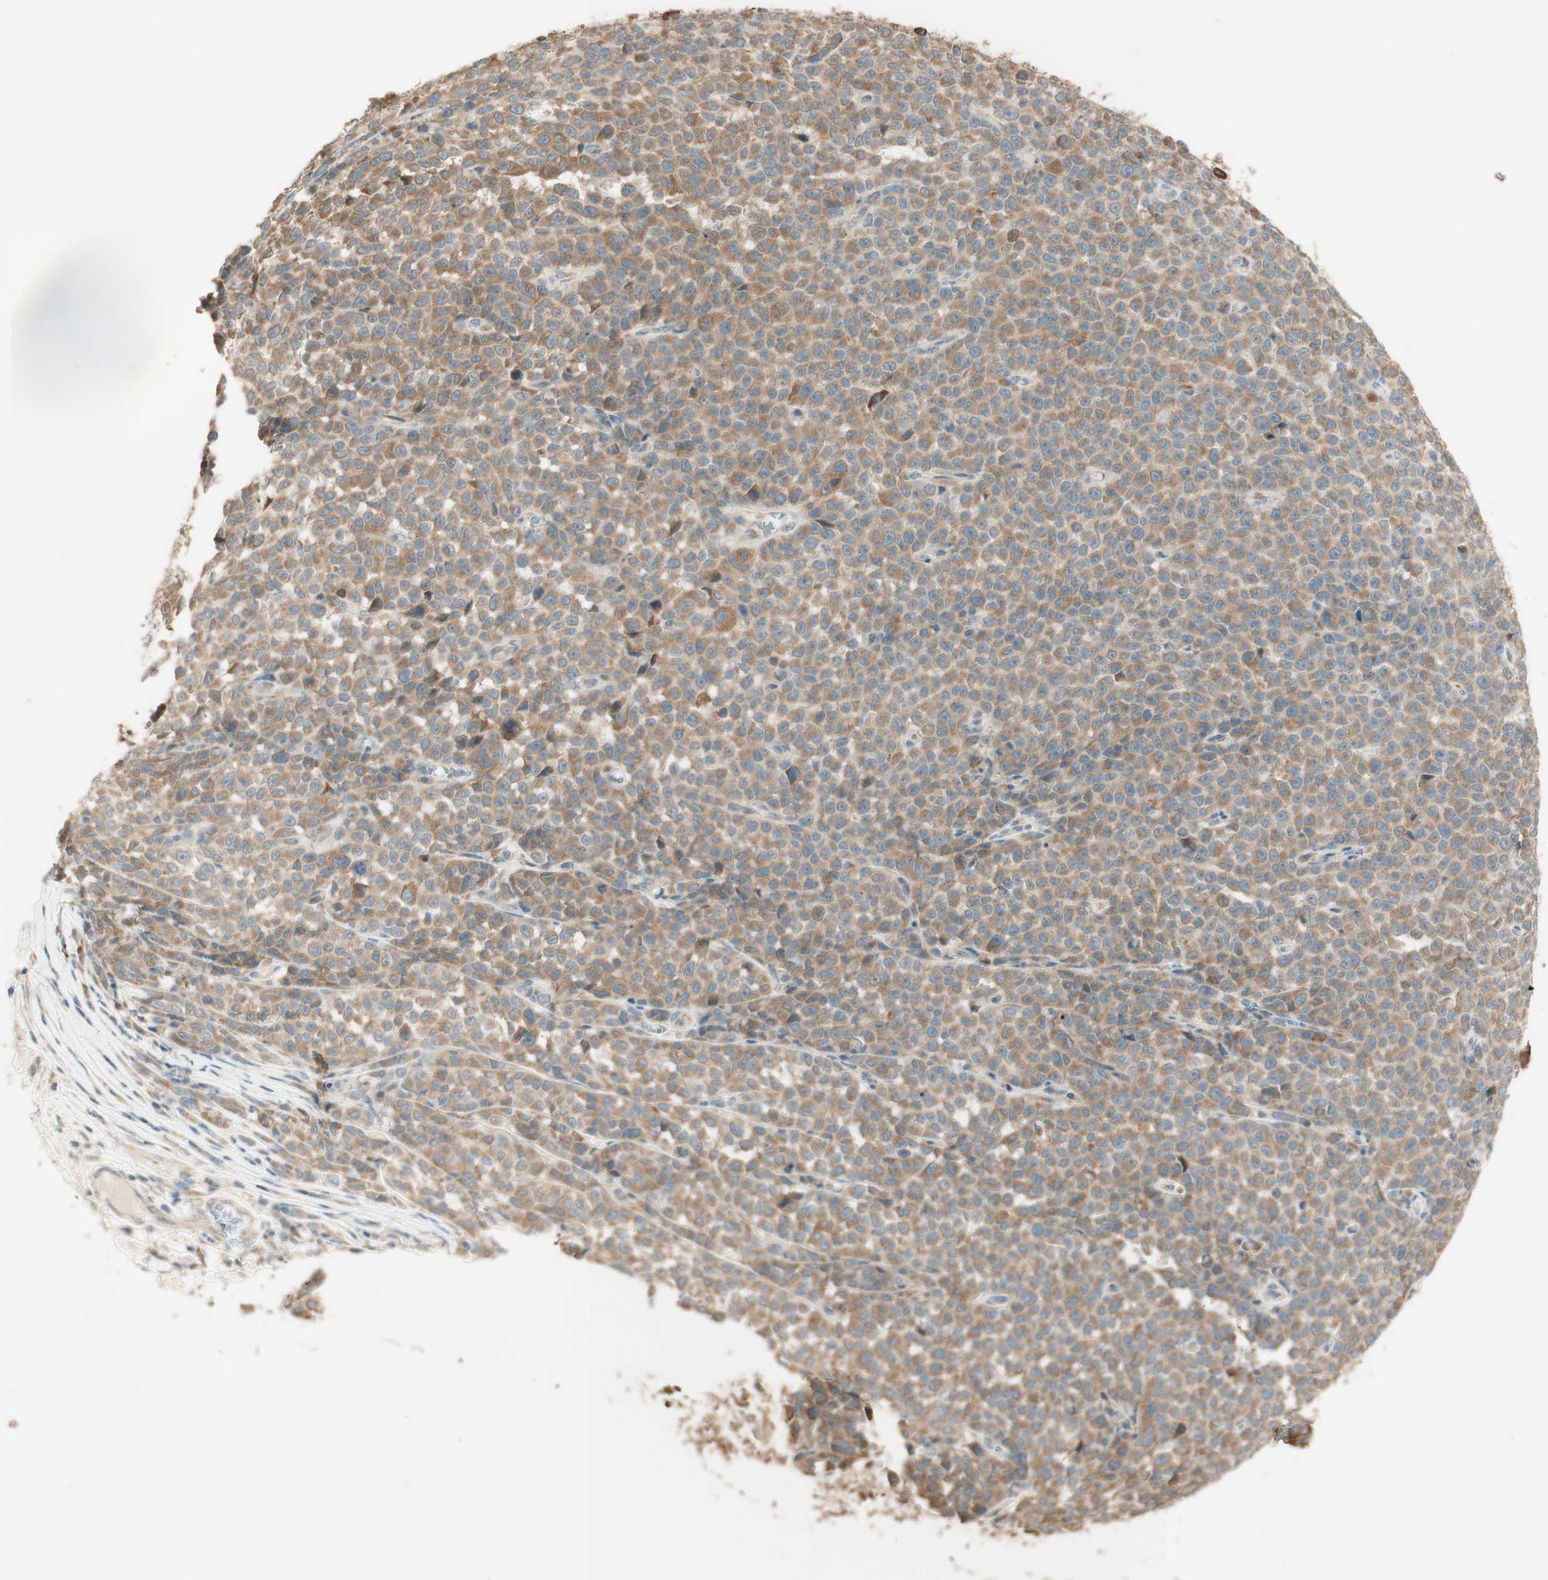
{"staining": {"intensity": "moderate", "quantity": ">75%", "location": "cytoplasmic/membranous"}, "tissue": "melanoma", "cell_type": "Tumor cells", "image_type": "cancer", "snomed": [{"axis": "morphology", "description": "Malignant melanoma, NOS"}, {"axis": "topography", "description": "Skin"}], "caption": "Melanoma stained with a brown dye displays moderate cytoplasmic/membranous positive expression in approximately >75% of tumor cells.", "gene": "CLCN2", "patient": {"sex": "female", "age": 82}}